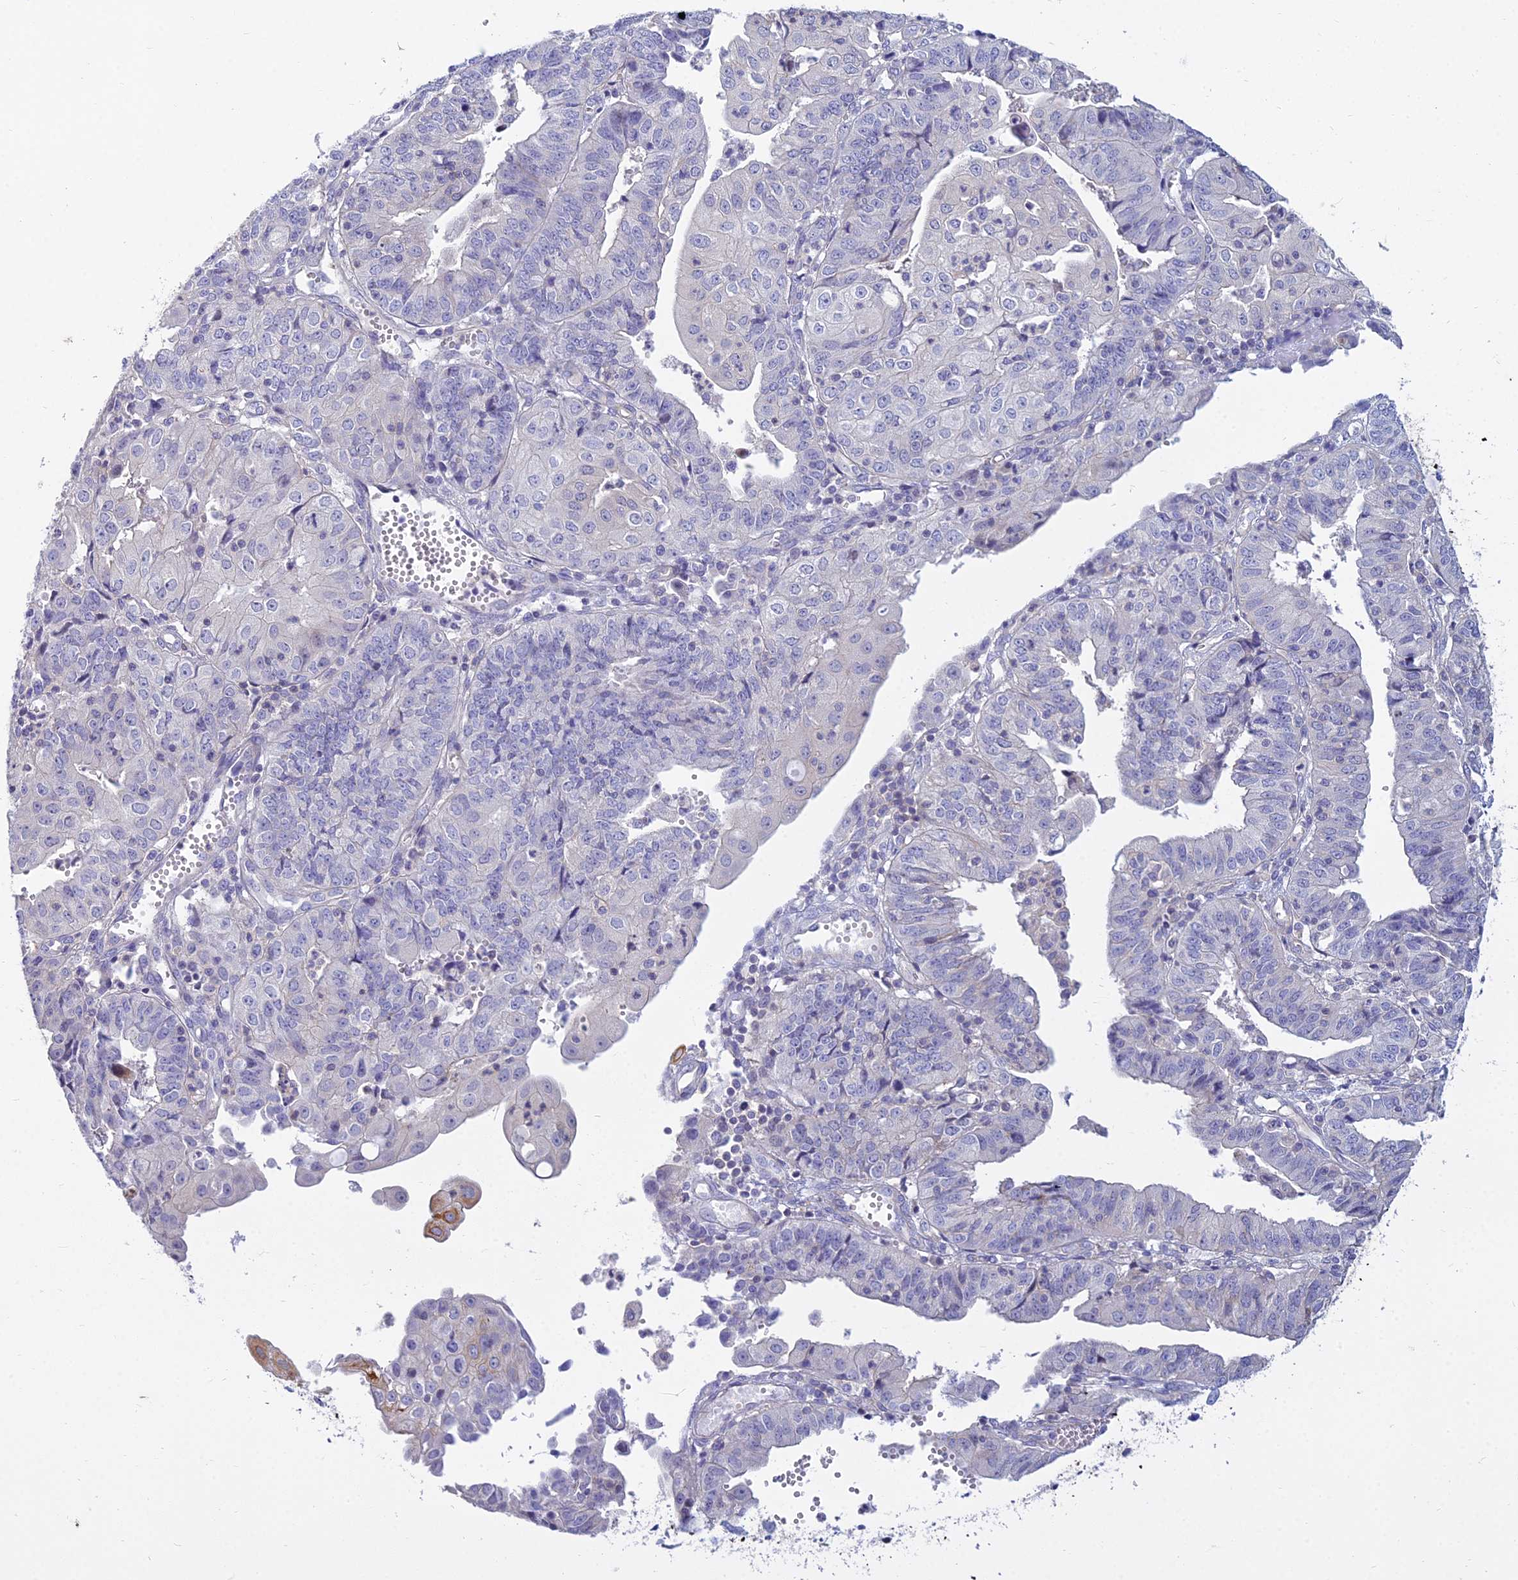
{"staining": {"intensity": "negative", "quantity": "none", "location": "none"}, "tissue": "endometrial cancer", "cell_type": "Tumor cells", "image_type": "cancer", "snomed": [{"axis": "morphology", "description": "Adenocarcinoma, NOS"}, {"axis": "topography", "description": "Endometrium"}], "caption": "A photomicrograph of human endometrial cancer is negative for staining in tumor cells. (Immunohistochemistry (ihc), brightfield microscopy, high magnification).", "gene": "SMIM24", "patient": {"sex": "female", "age": 56}}